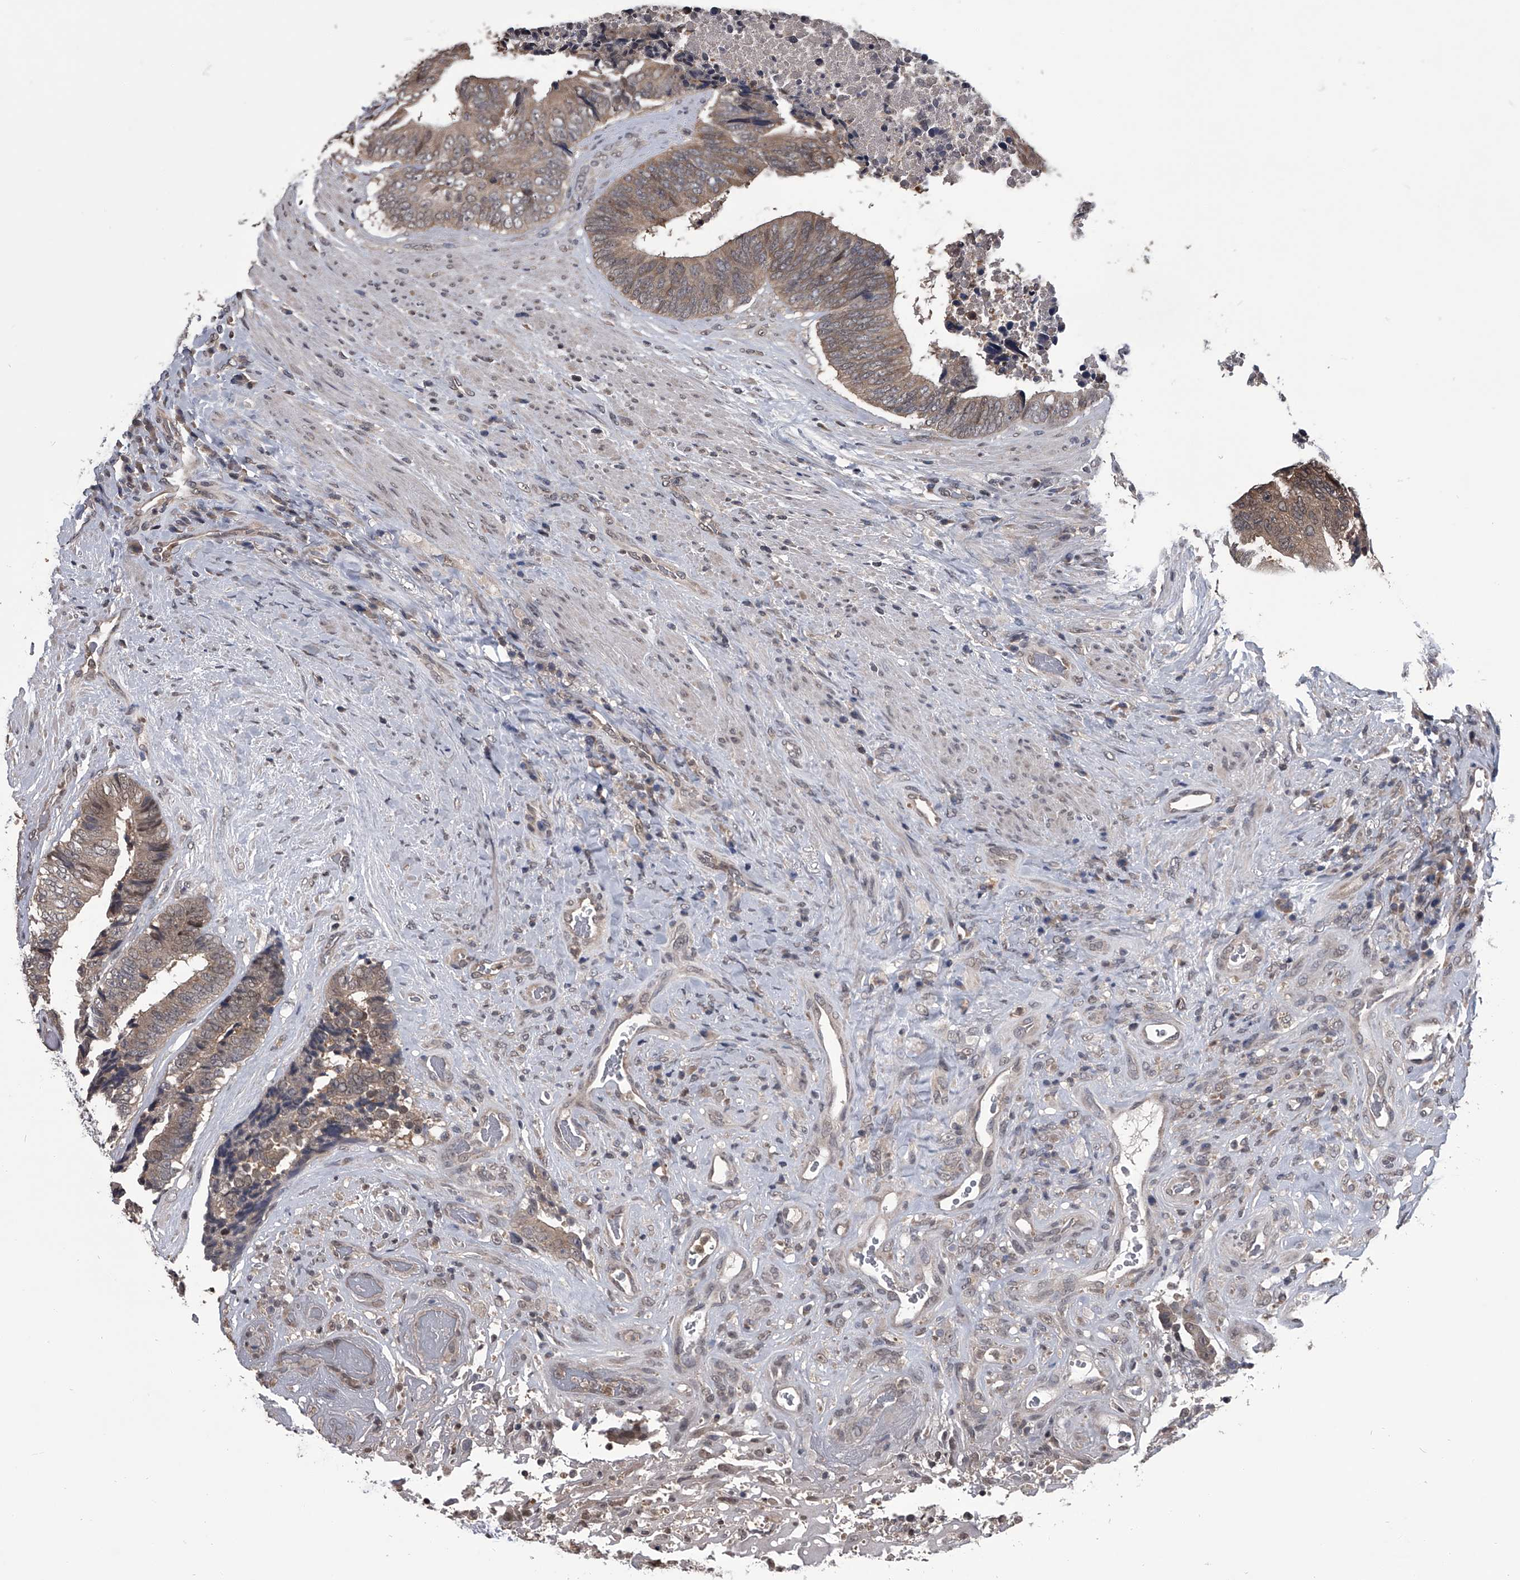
{"staining": {"intensity": "moderate", "quantity": ">75%", "location": "cytoplasmic/membranous"}, "tissue": "colorectal cancer", "cell_type": "Tumor cells", "image_type": "cancer", "snomed": [{"axis": "morphology", "description": "Adenocarcinoma, NOS"}, {"axis": "topography", "description": "Rectum"}], "caption": "DAB (3,3'-diaminobenzidine) immunohistochemical staining of colorectal adenocarcinoma exhibits moderate cytoplasmic/membranous protein expression in approximately >75% of tumor cells. The protein is shown in brown color, while the nuclei are stained blue.", "gene": "TSNAX", "patient": {"sex": "male", "age": 72}}